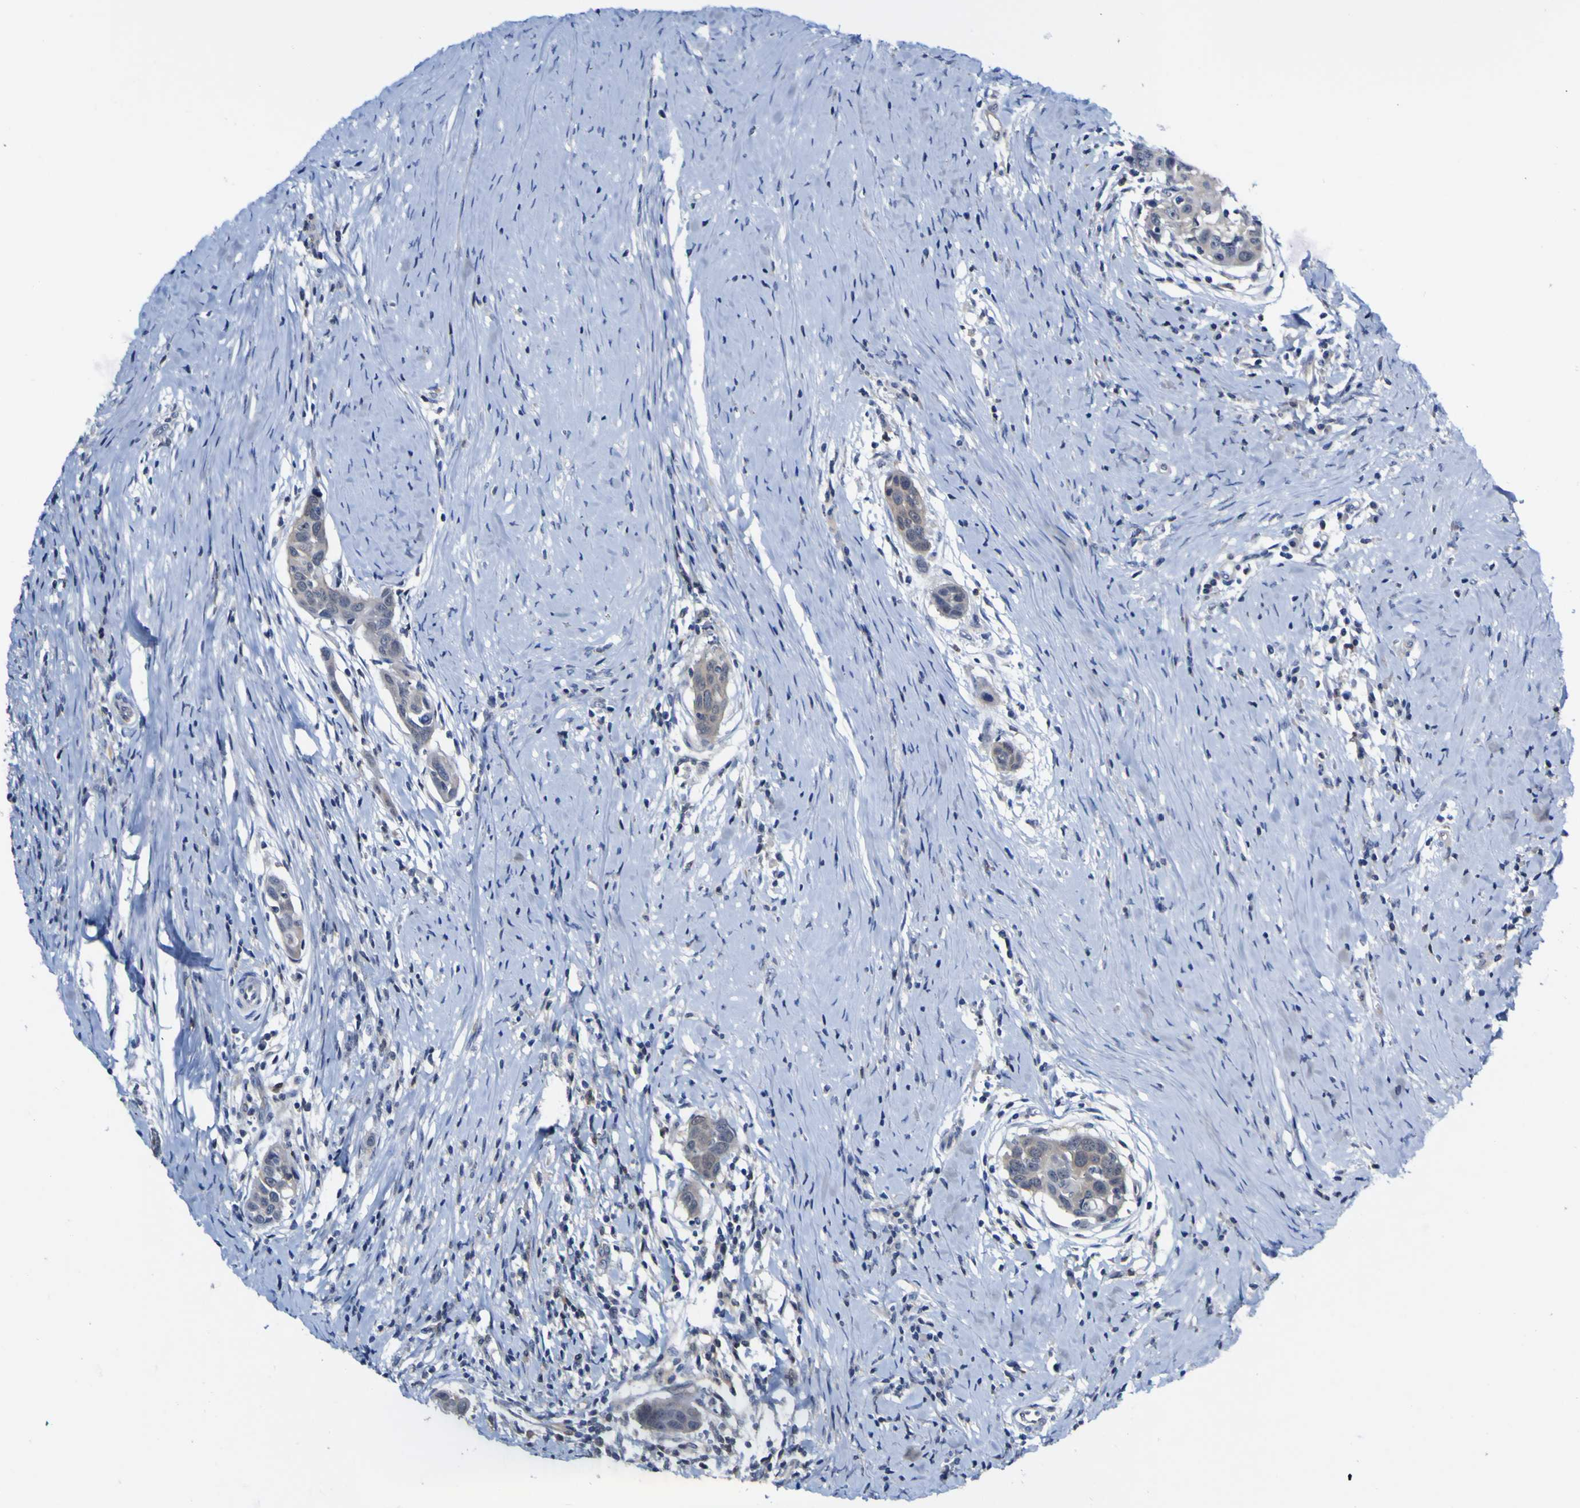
{"staining": {"intensity": "negative", "quantity": "none", "location": "none"}, "tissue": "head and neck cancer", "cell_type": "Tumor cells", "image_type": "cancer", "snomed": [{"axis": "morphology", "description": "Squamous cell carcinoma, NOS"}, {"axis": "topography", "description": "Oral tissue"}, {"axis": "topography", "description": "Head-Neck"}], "caption": "High power microscopy histopathology image of an immunohistochemistry (IHC) image of squamous cell carcinoma (head and neck), revealing no significant positivity in tumor cells.", "gene": "CASP6", "patient": {"sex": "female", "age": 50}}